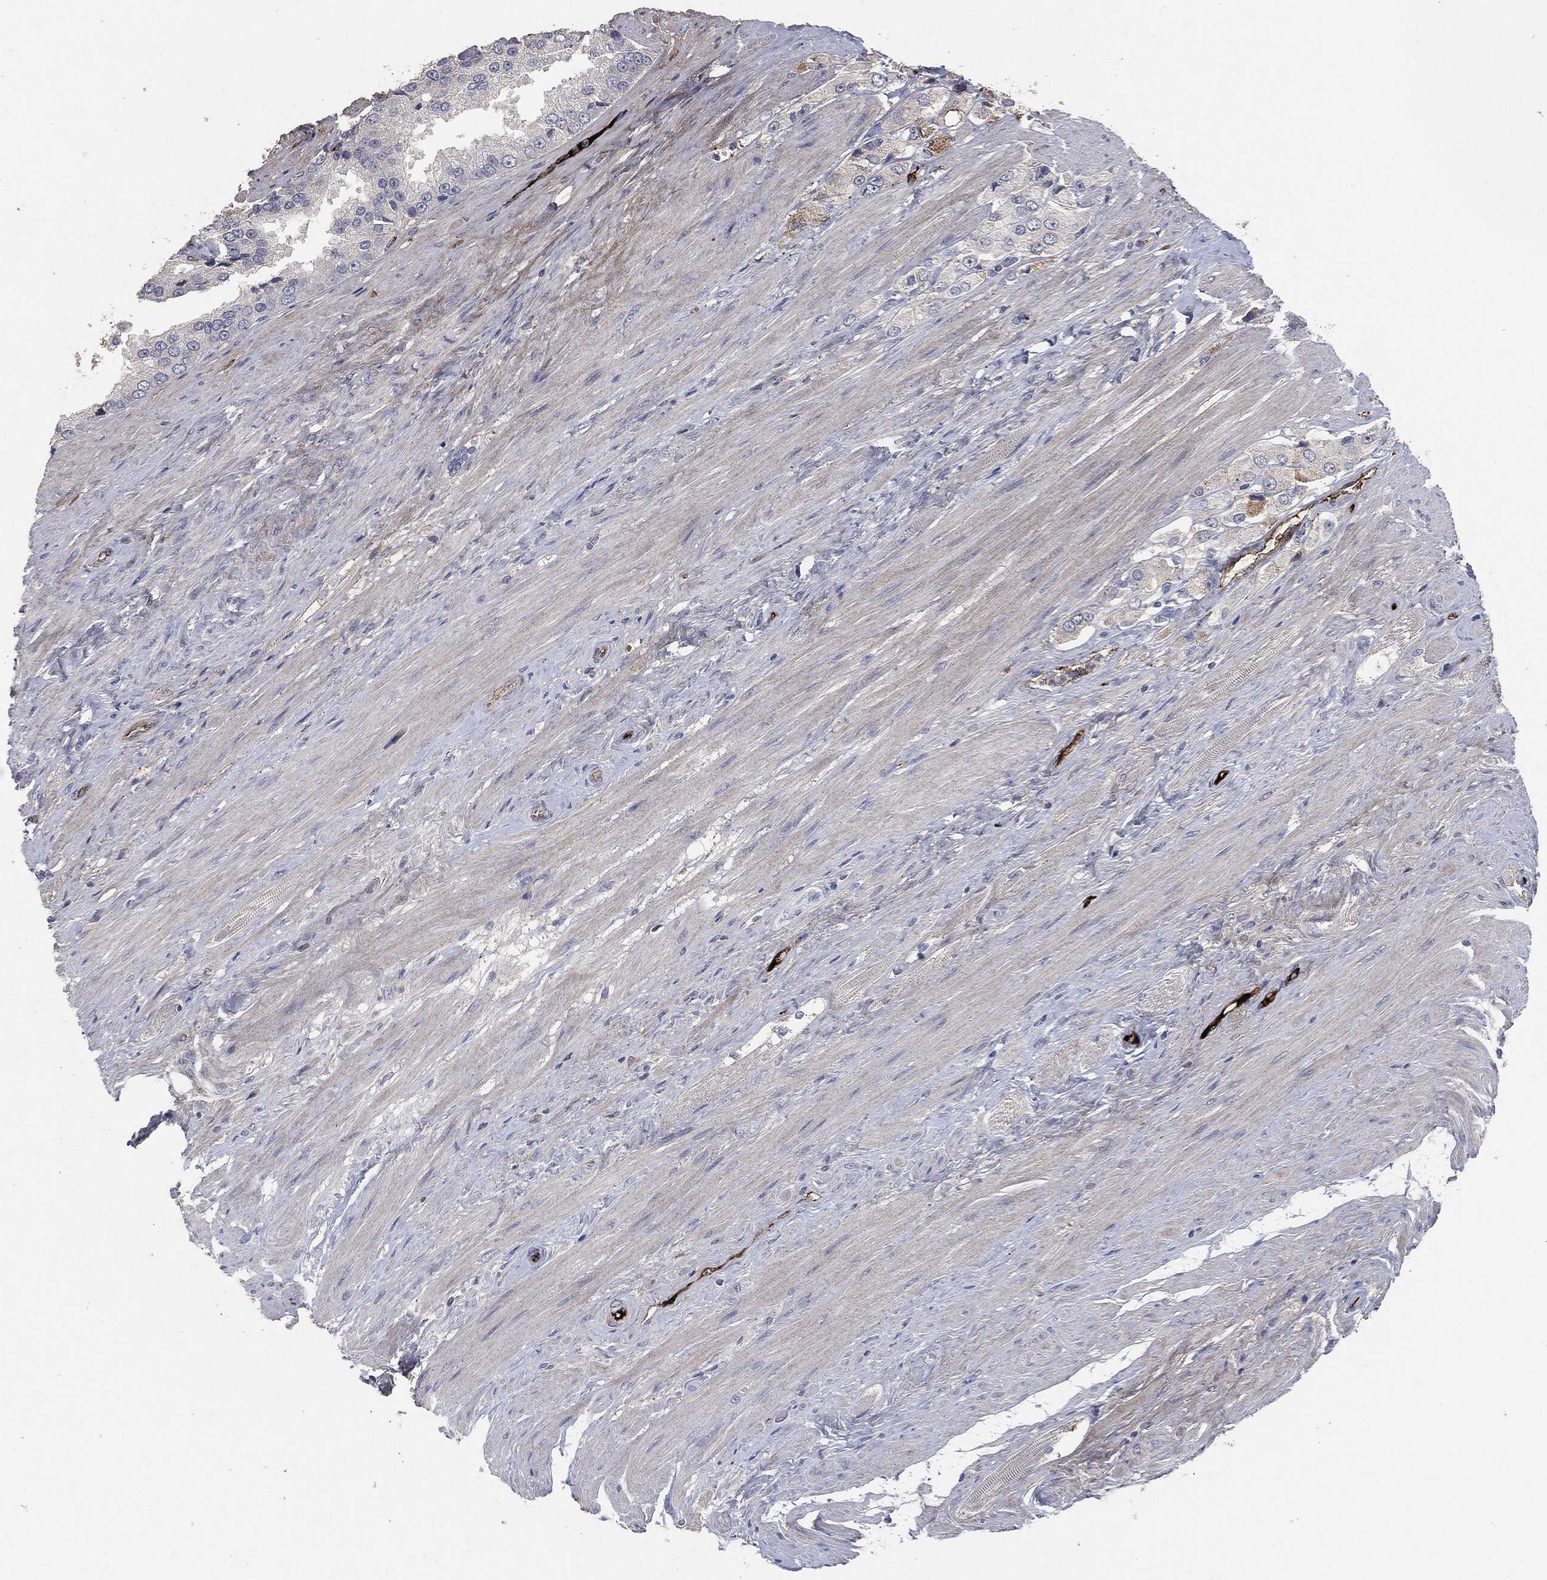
{"staining": {"intensity": "strong", "quantity": "<25%", "location": "cytoplasmic/membranous"}, "tissue": "prostate cancer", "cell_type": "Tumor cells", "image_type": "cancer", "snomed": [{"axis": "morphology", "description": "Adenocarcinoma, NOS"}, {"axis": "topography", "description": "Prostate and seminal vesicle, NOS"}, {"axis": "topography", "description": "Prostate"}], "caption": "Immunohistochemical staining of human prostate adenocarcinoma displays medium levels of strong cytoplasmic/membranous protein expression in about <25% of tumor cells.", "gene": "APOB", "patient": {"sex": "male", "age": 64}}